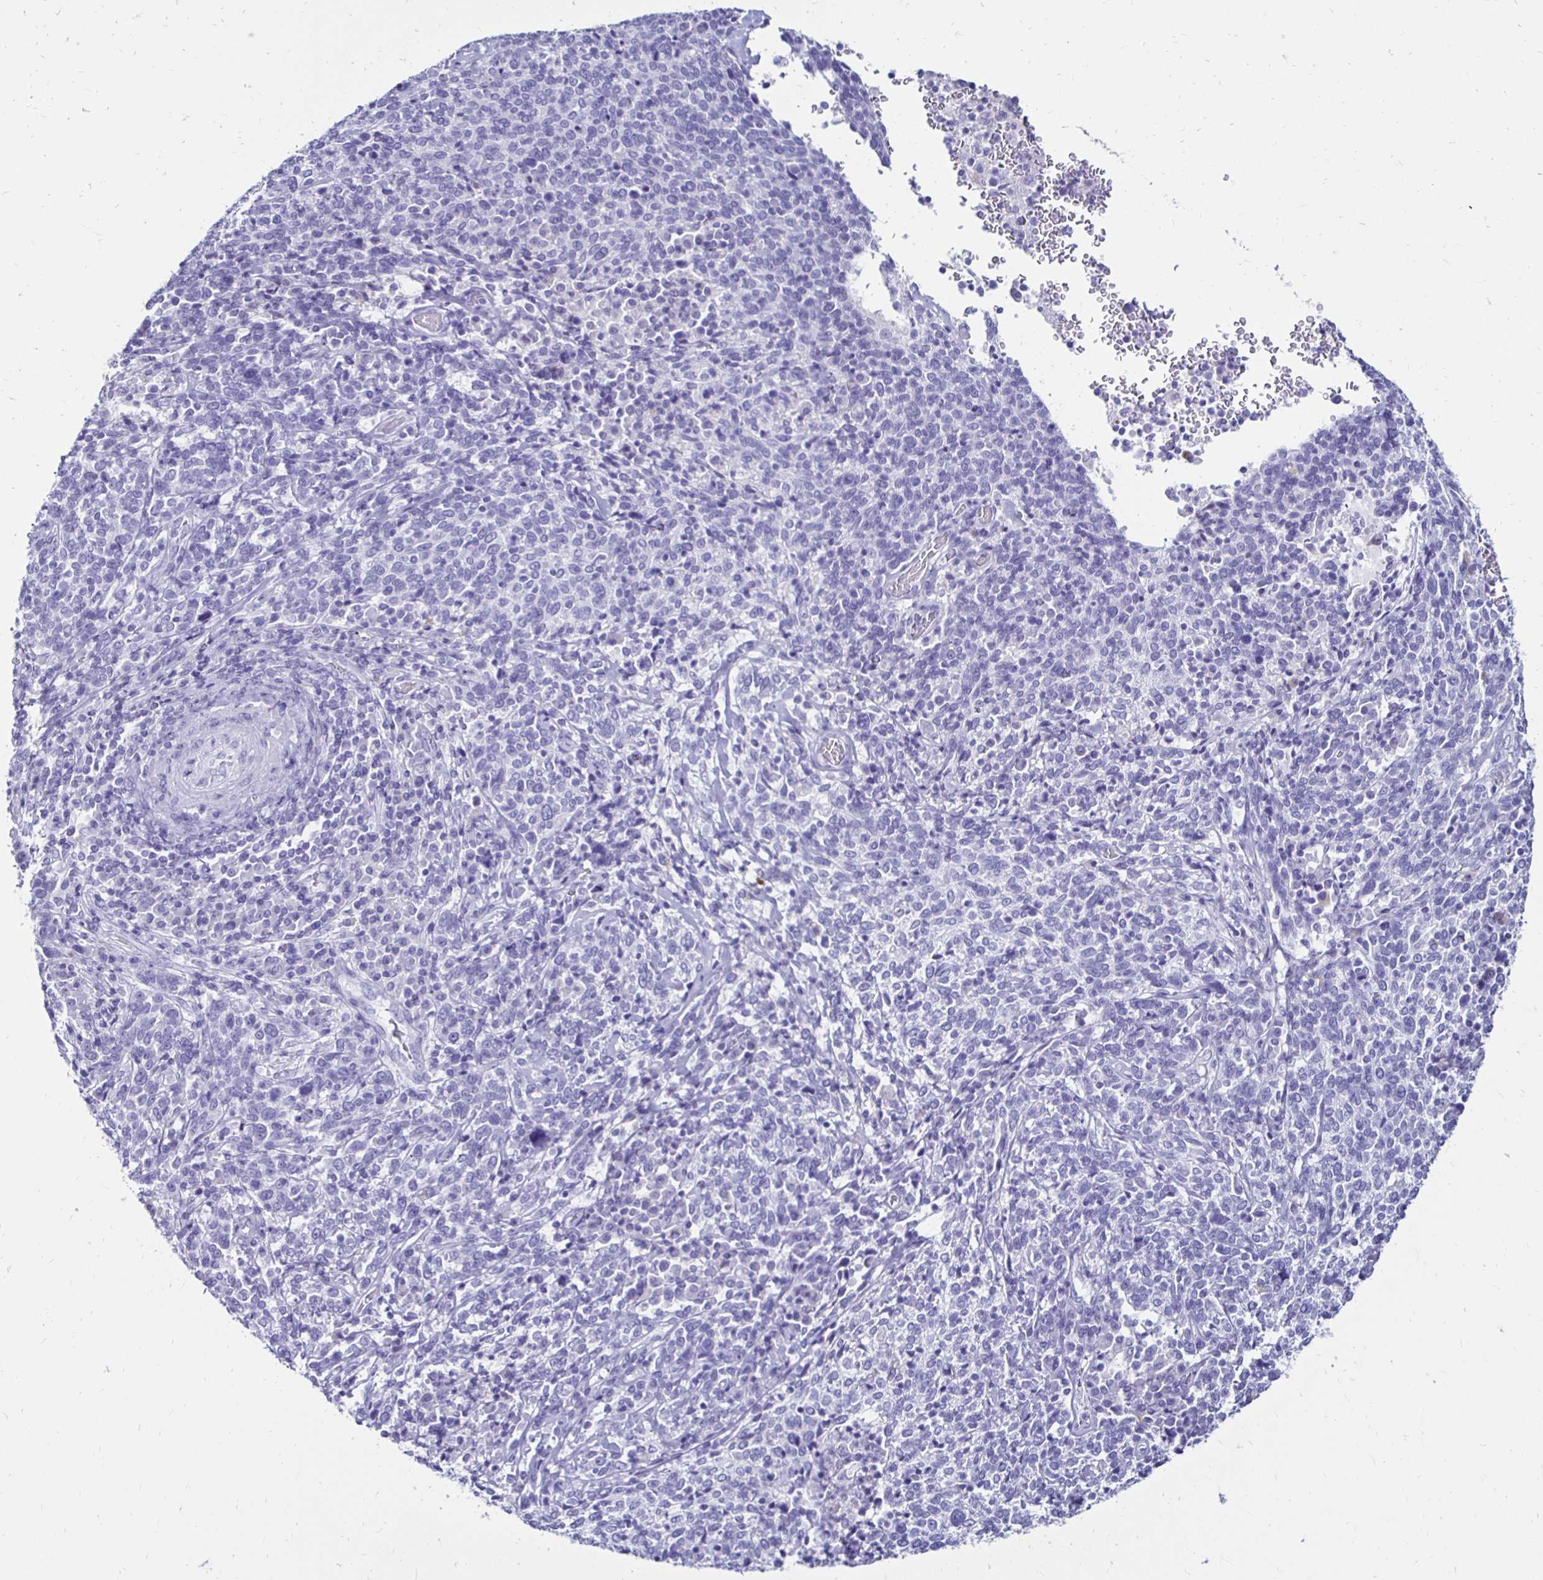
{"staining": {"intensity": "negative", "quantity": "none", "location": "none"}, "tissue": "cervical cancer", "cell_type": "Tumor cells", "image_type": "cancer", "snomed": [{"axis": "morphology", "description": "Squamous cell carcinoma, NOS"}, {"axis": "topography", "description": "Cervix"}], "caption": "Tumor cells are negative for protein expression in human squamous cell carcinoma (cervical). (DAB (3,3'-diaminobenzidine) immunohistochemistry (IHC) visualized using brightfield microscopy, high magnification).", "gene": "CST5", "patient": {"sex": "female", "age": 46}}